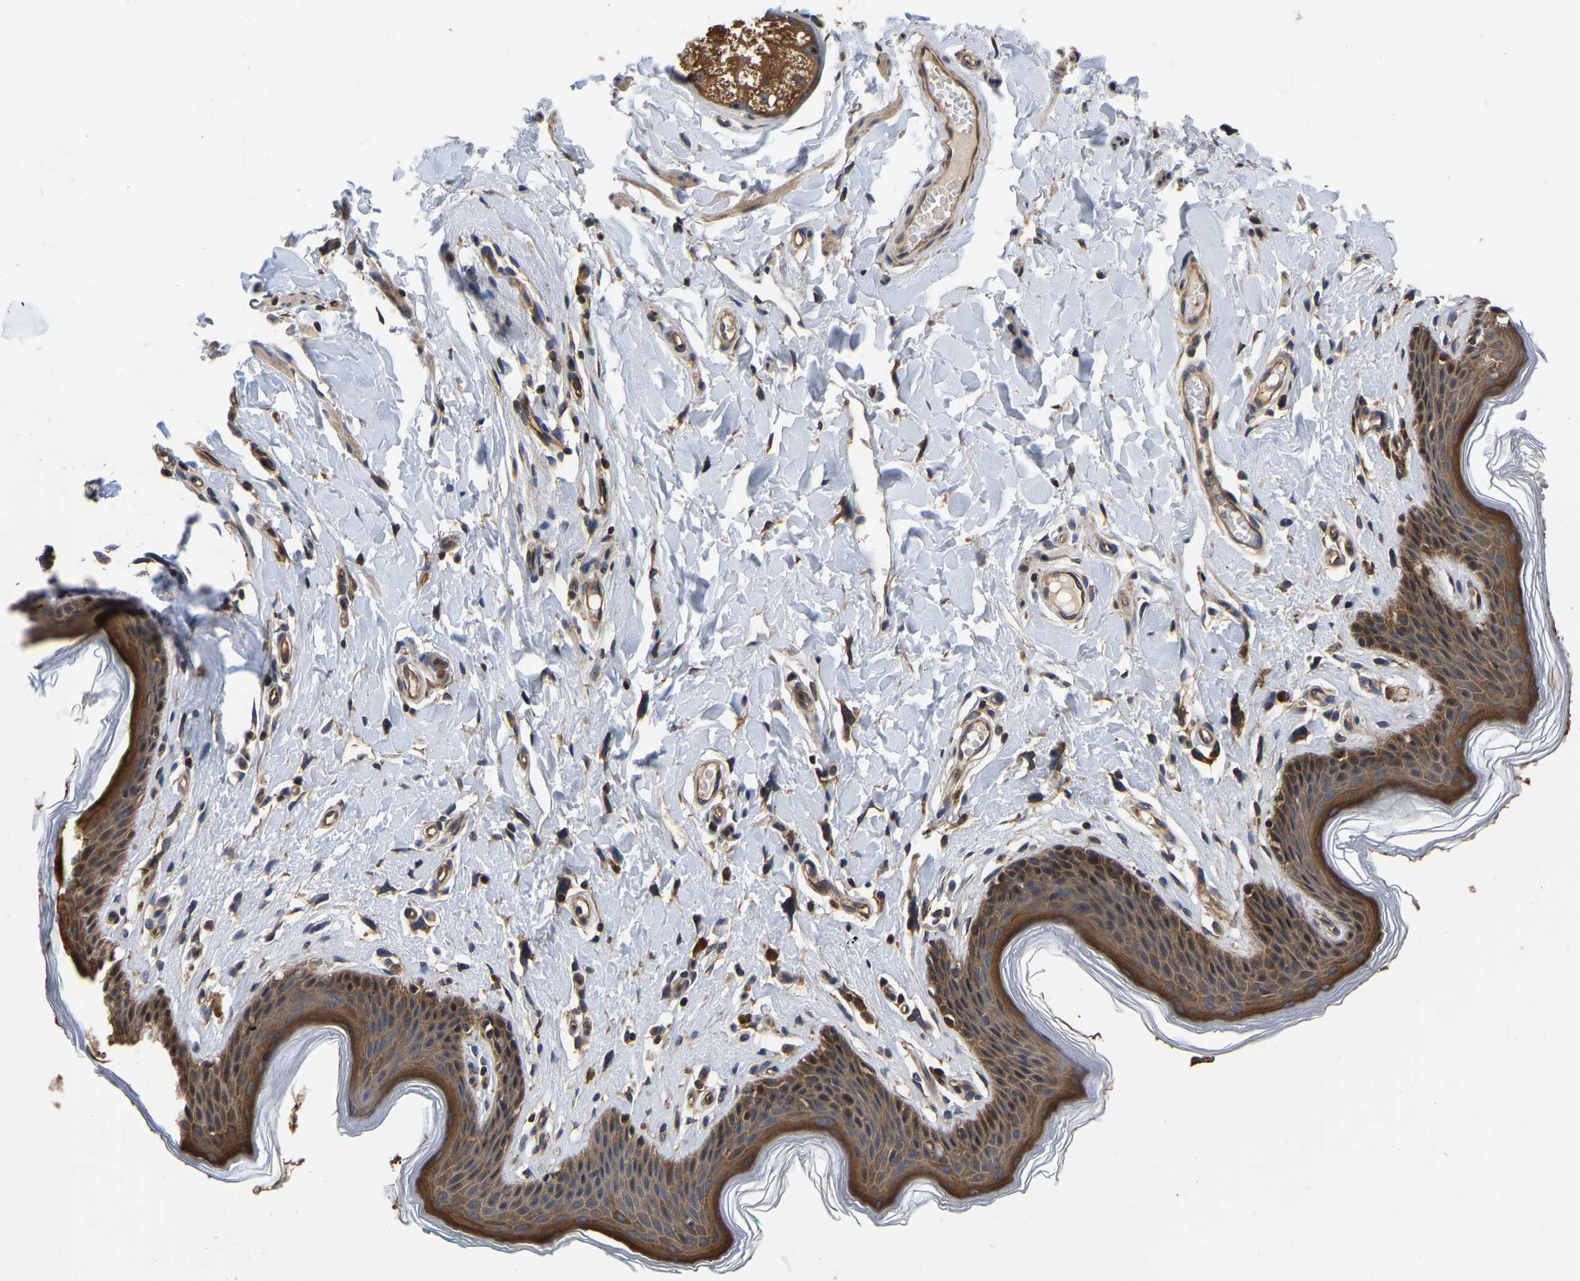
{"staining": {"intensity": "strong", "quantity": ">75%", "location": "cytoplasmic/membranous"}, "tissue": "skin", "cell_type": "Epidermal cells", "image_type": "normal", "snomed": [{"axis": "morphology", "description": "Normal tissue, NOS"}, {"axis": "topography", "description": "Vulva"}], "caption": "Immunohistochemical staining of benign human skin reveals strong cytoplasmic/membranous protein positivity in approximately >75% of epidermal cells.", "gene": "GARS1", "patient": {"sex": "female", "age": 66}}